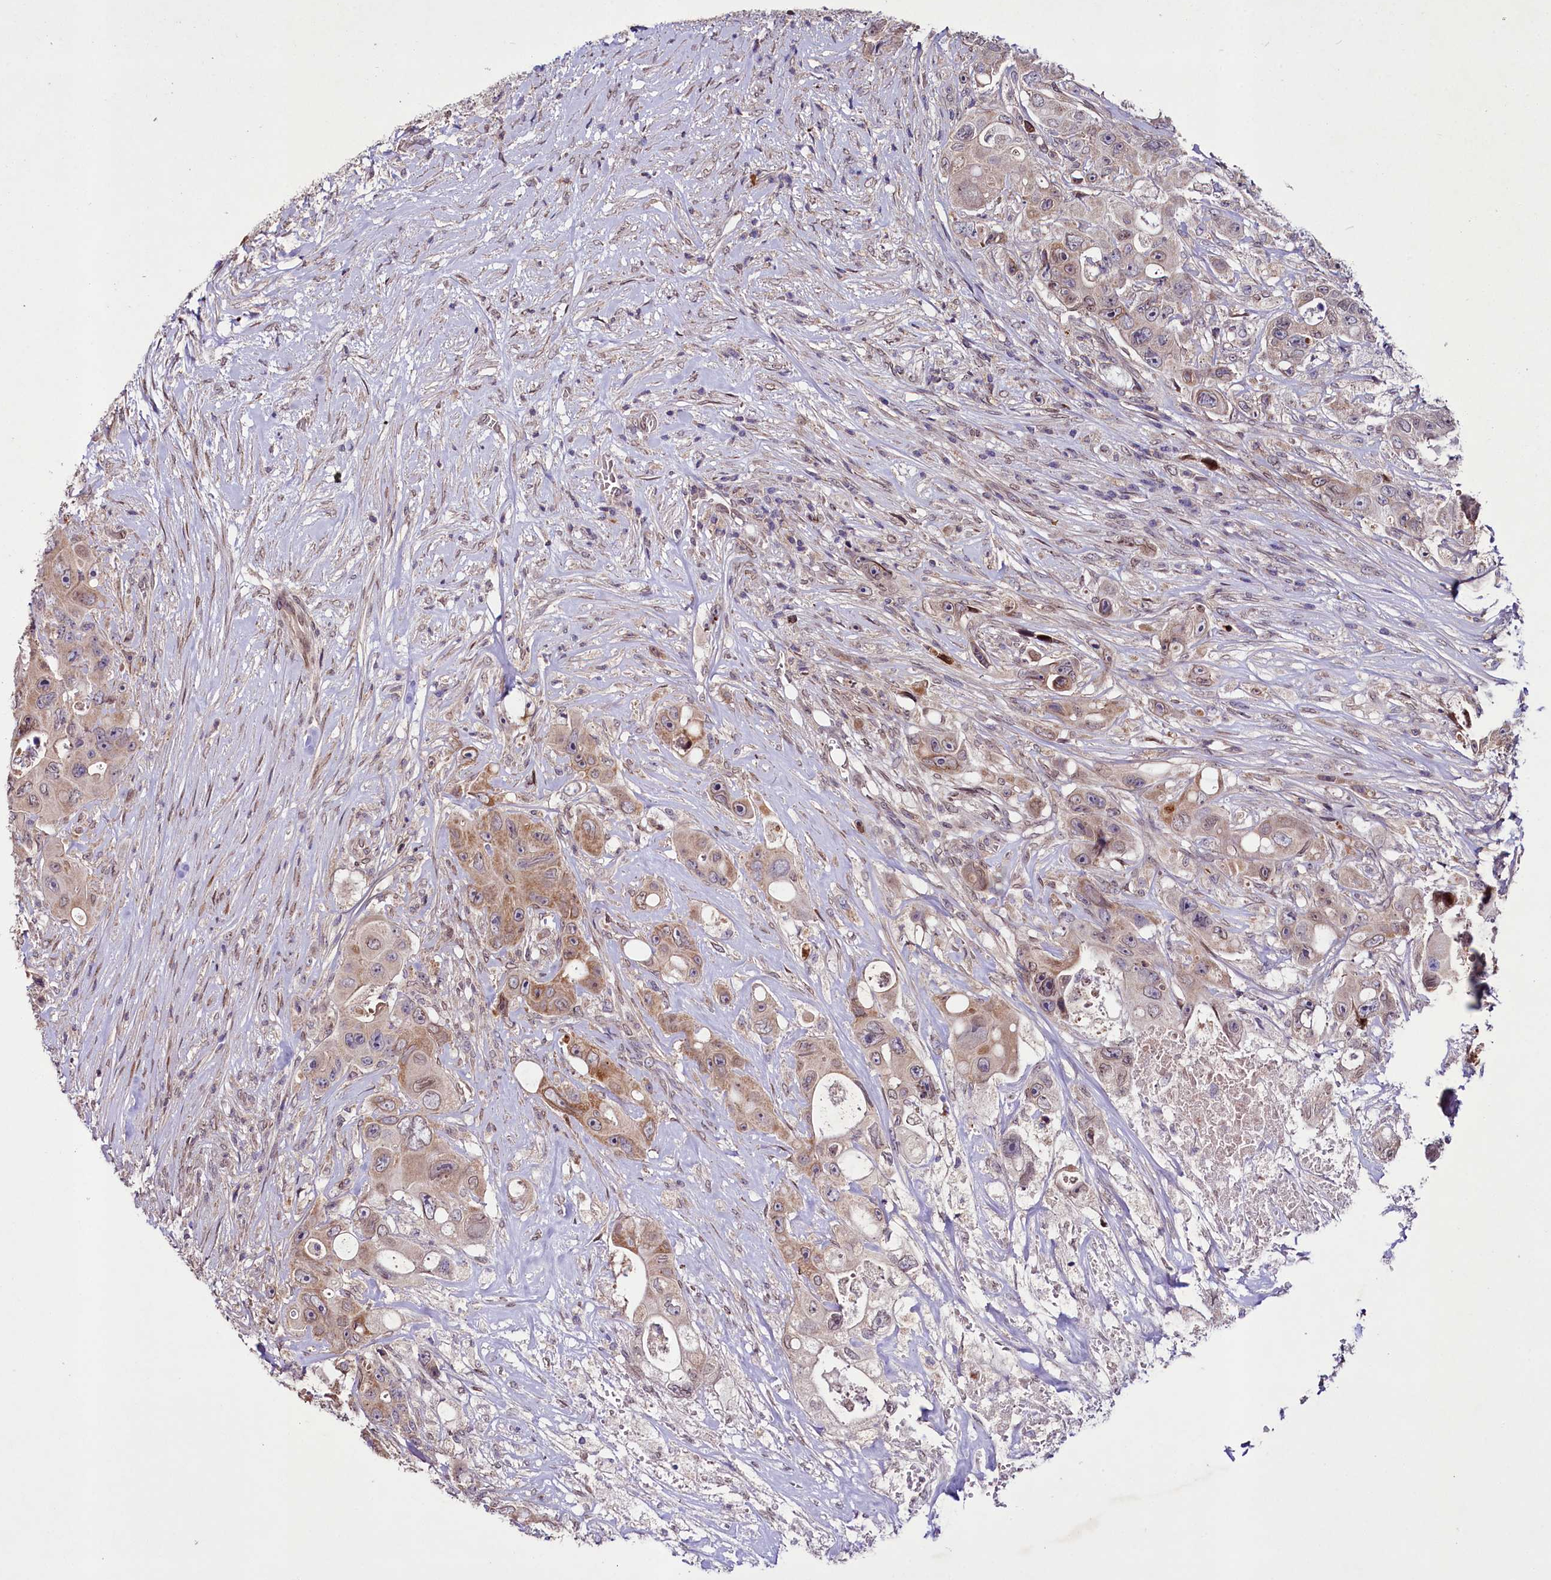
{"staining": {"intensity": "weak", "quantity": ">75%", "location": "cytoplasmic/membranous,nuclear"}, "tissue": "colorectal cancer", "cell_type": "Tumor cells", "image_type": "cancer", "snomed": [{"axis": "morphology", "description": "Adenocarcinoma, NOS"}, {"axis": "topography", "description": "Colon"}], "caption": "Immunohistochemistry (IHC) of human colorectal cancer displays low levels of weak cytoplasmic/membranous and nuclear positivity in approximately >75% of tumor cells.", "gene": "ZNF226", "patient": {"sex": "female", "age": 46}}